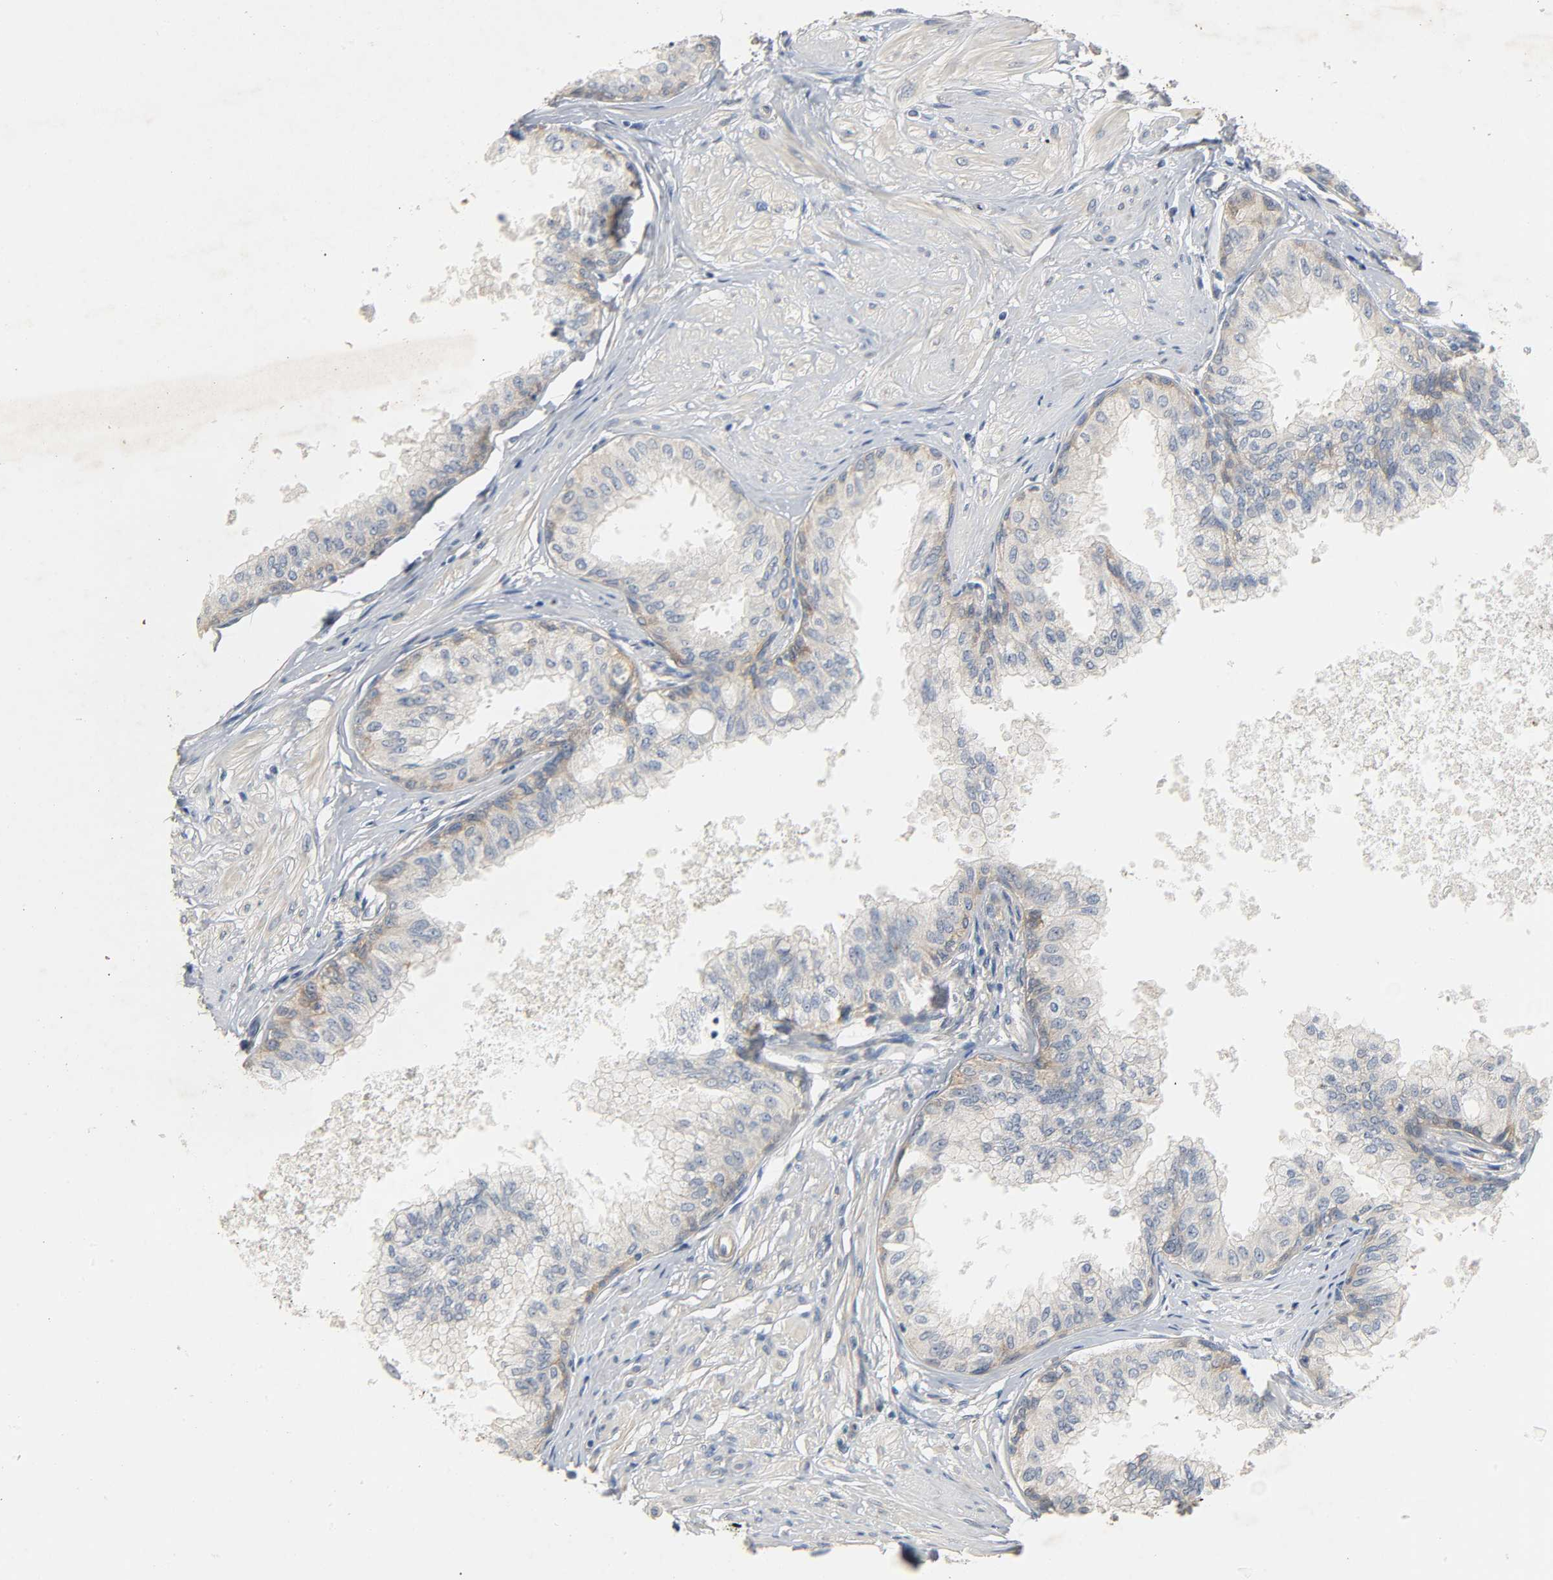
{"staining": {"intensity": "moderate", "quantity": ">75%", "location": "cytoplasmic/membranous"}, "tissue": "prostate", "cell_type": "Glandular cells", "image_type": "normal", "snomed": [{"axis": "morphology", "description": "Normal tissue, NOS"}, {"axis": "topography", "description": "Prostate"}, {"axis": "topography", "description": "Seminal veicle"}], "caption": "Human prostate stained with a brown dye reveals moderate cytoplasmic/membranous positive staining in about >75% of glandular cells.", "gene": "ARPC1A", "patient": {"sex": "male", "age": 60}}